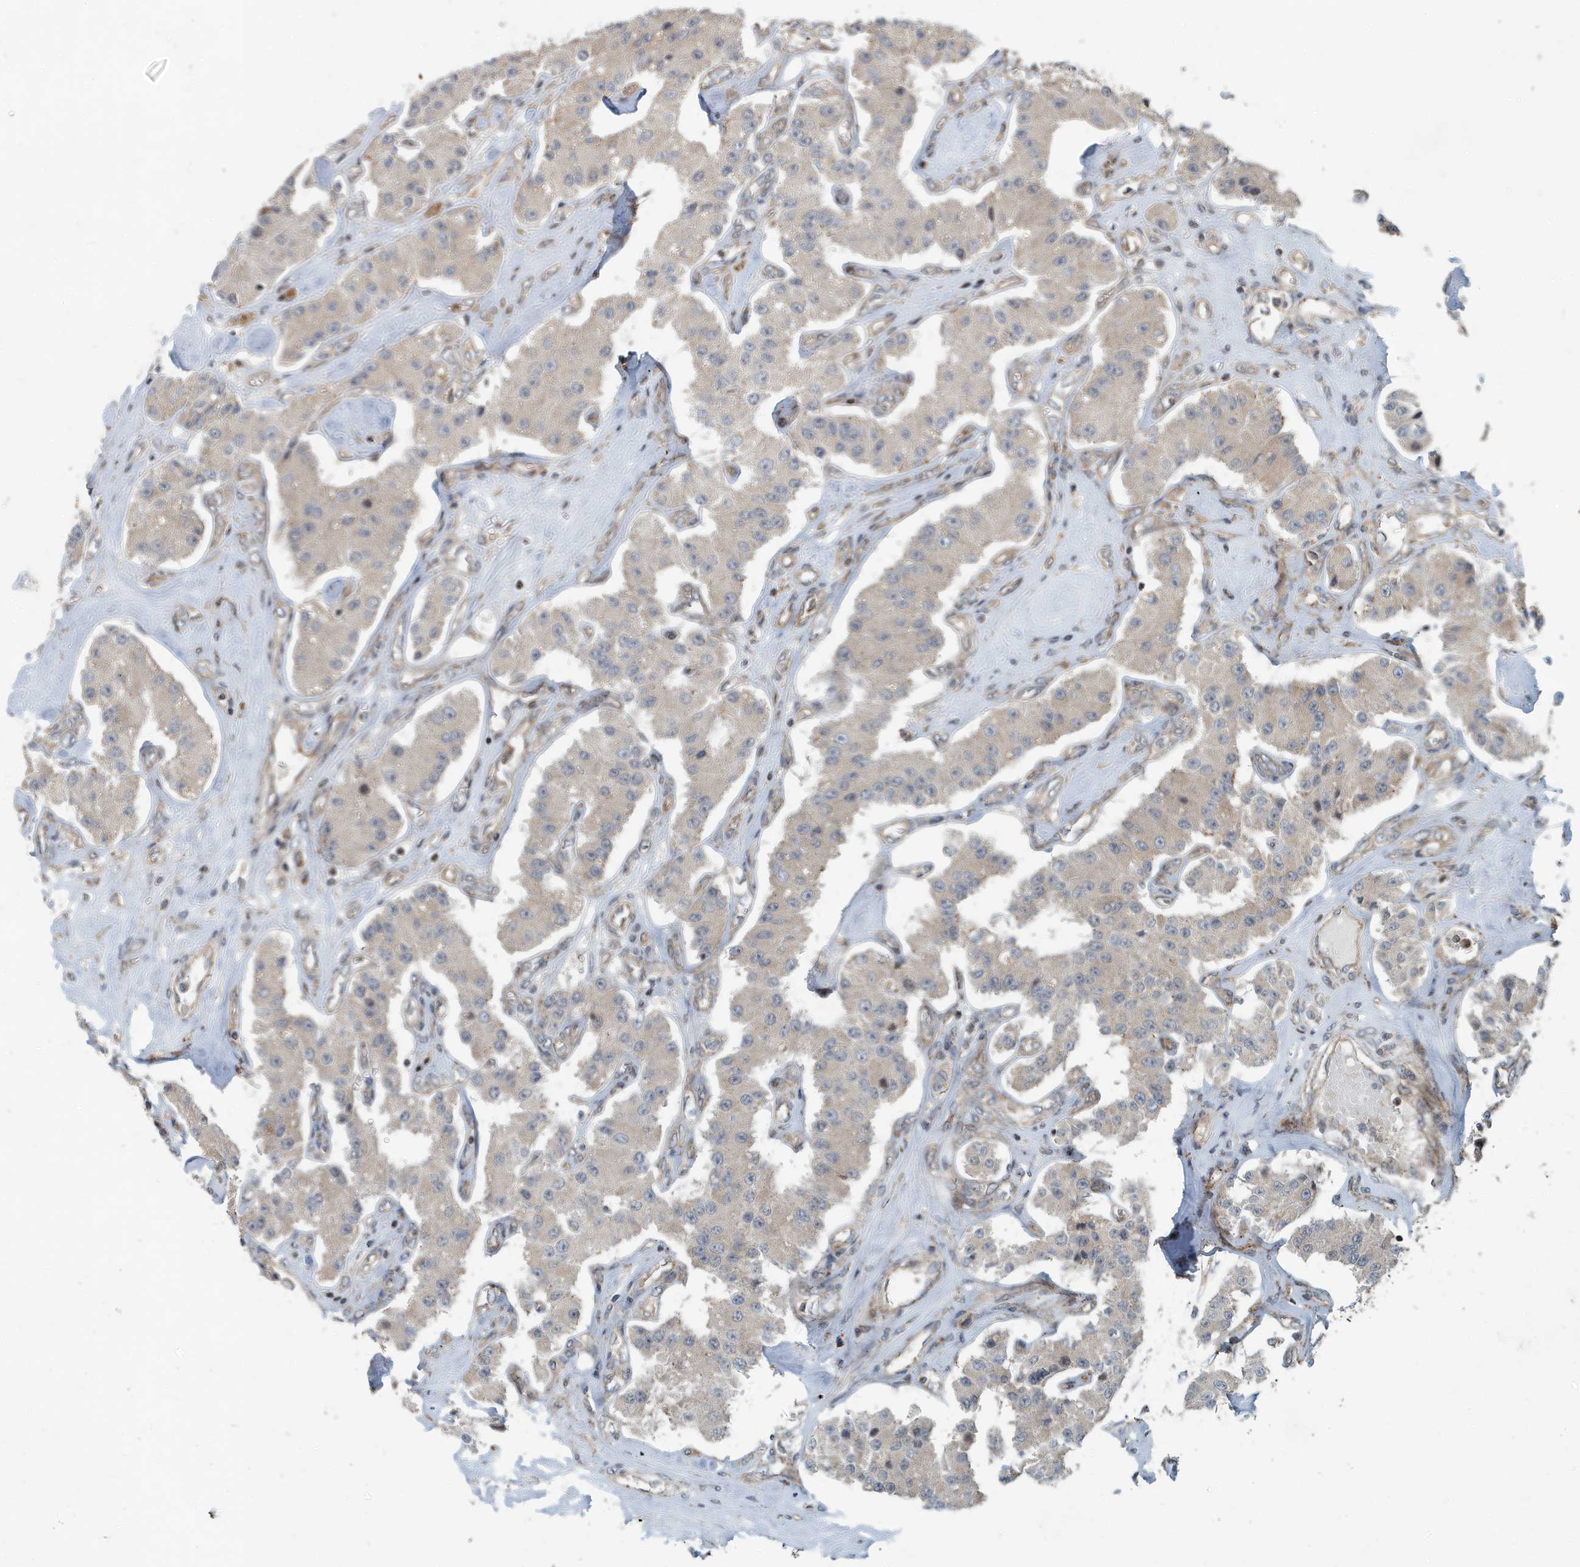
{"staining": {"intensity": "negative", "quantity": "none", "location": "none"}, "tissue": "carcinoid", "cell_type": "Tumor cells", "image_type": "cancer", "snomed": [{"axis": "morphology", "description": "Carcinoid, malignant, NOS"}, {"axis": "topography", "description": "Pancreas"}], "caption": "High magnification brightfield microscopy of carcinoid stained with DAB (3,3'-diaminobenzidine) (brown) and counterstained with hematoxylin (blue): tumor cells show no significant positivity. (Stains: DAB IHC with hematoxylin counter stain, Microscopy: brightfield microscopy at high magnification).", "gene": "KIF15", "patient": {"sex": "male", "age": 41}}